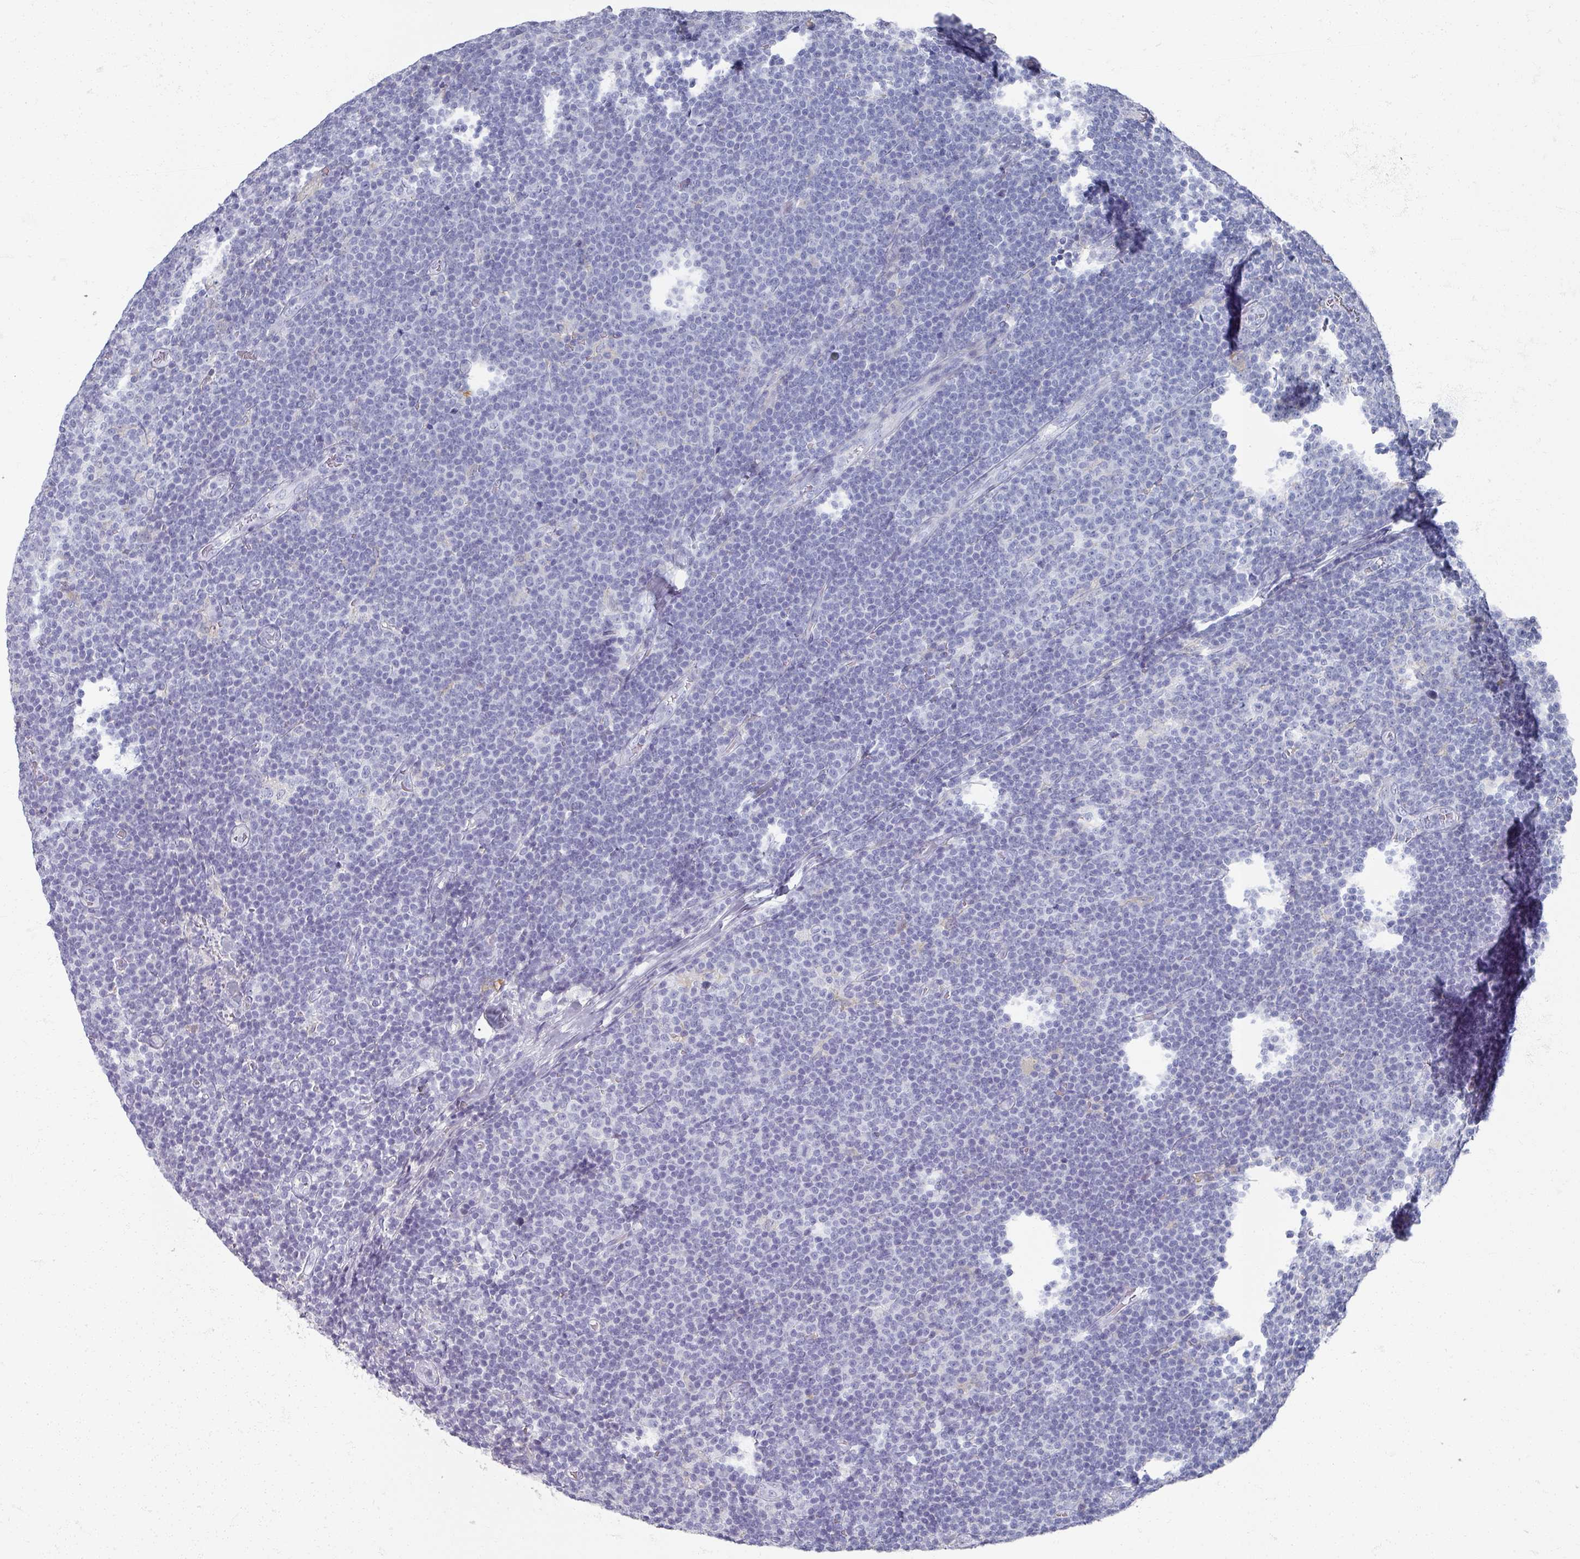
{"staining": {"intensity": "negative", "quantity": "none", "location": "none"}, "tissue": "lymphoma", "cell_type": "Tumor cells", "image_type": "cancer", "snomed": [{"axis": "morphology", "description": "Malignant lymphoma, non-Hodgkin's type, Low grade"}, {"axis": "topography", "description": "Lymph node"}], "caption": "This is an immunohistochemistry image of human malignant lymphoma, non-Hodgkin's type (low-grade). There is no positivity in tumor cells.", "gene": "OMG", "patient": {"sex": "male", "age": 48}}